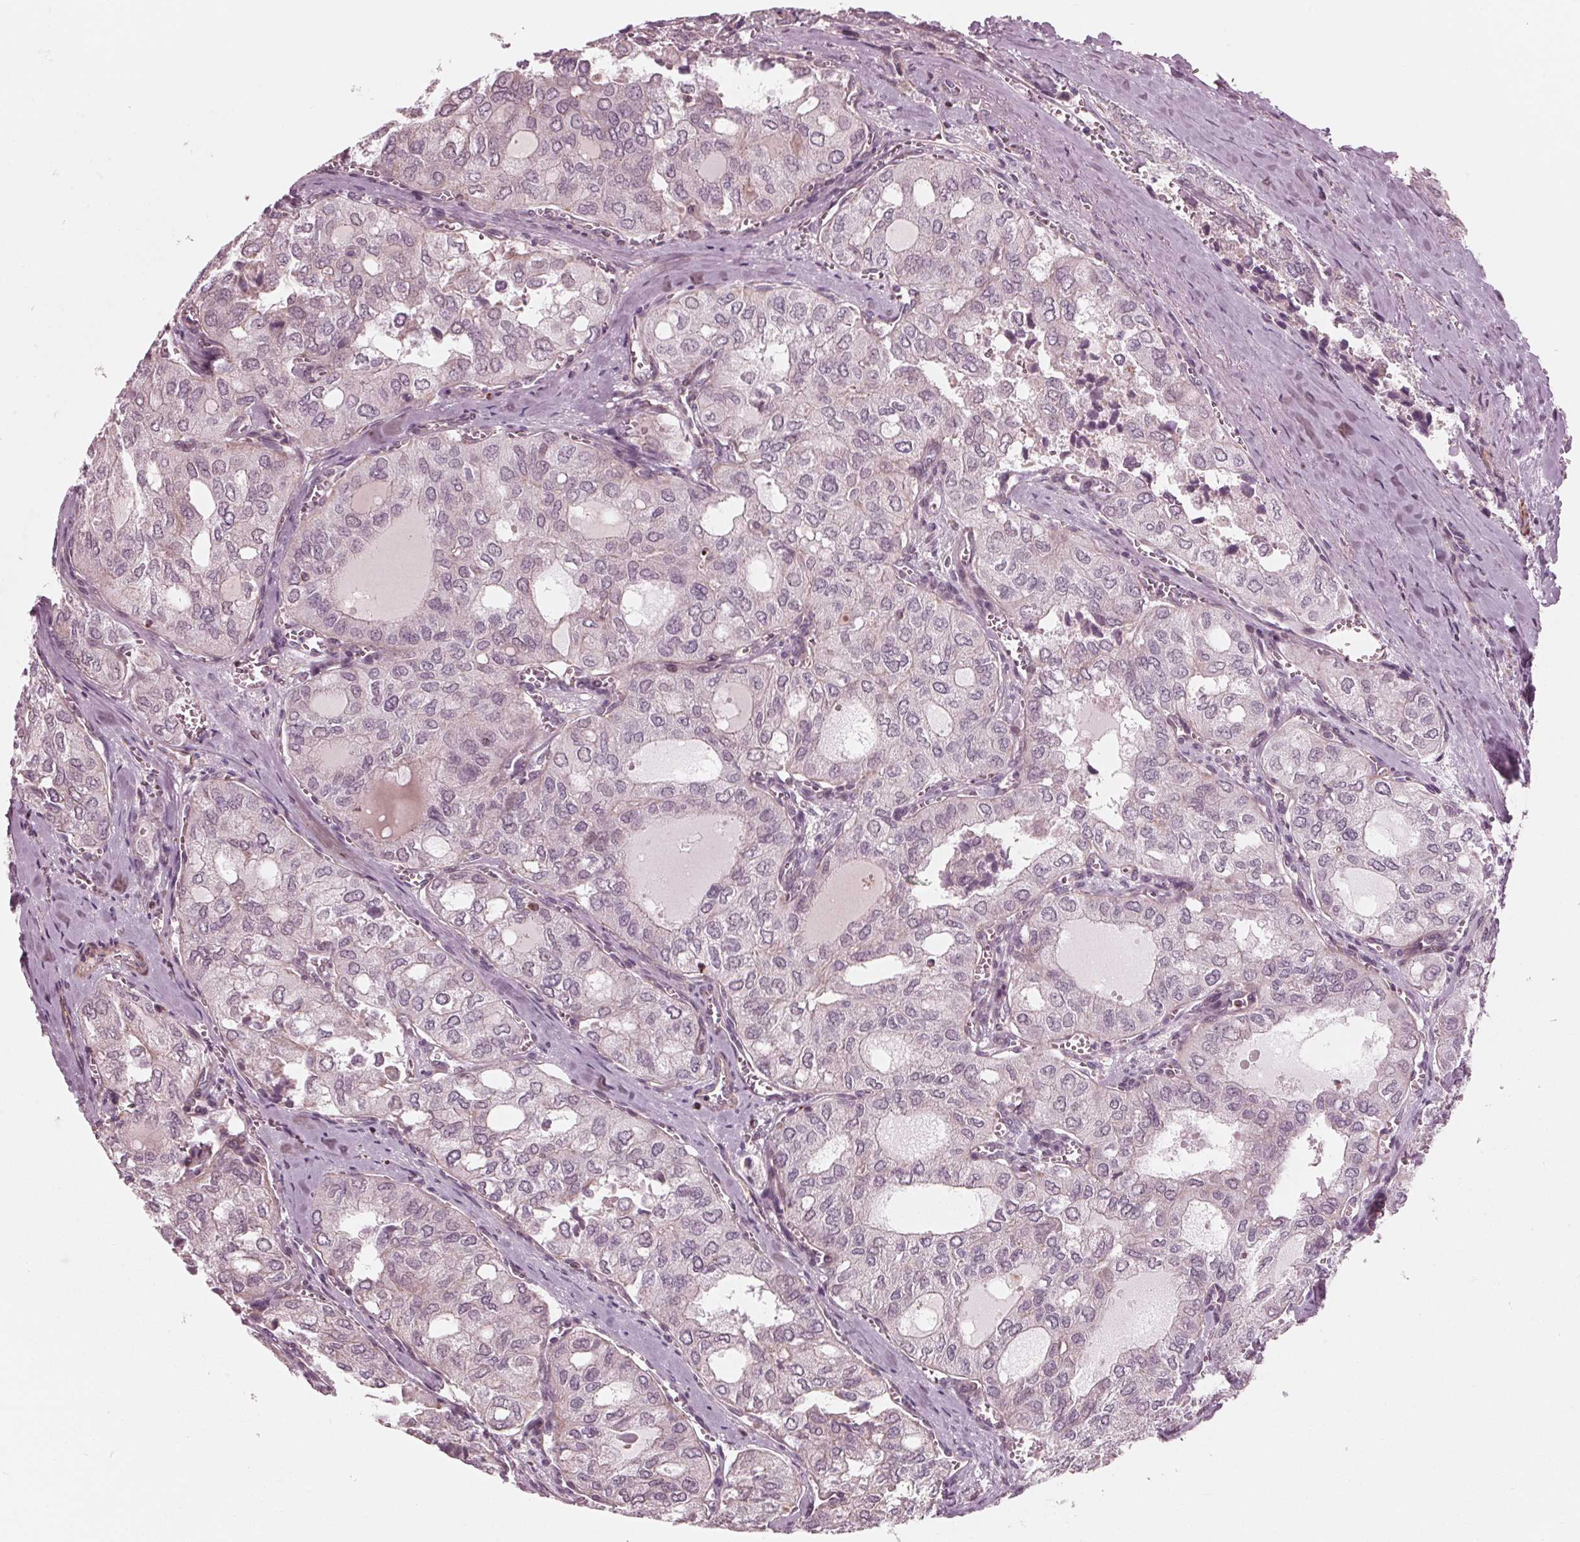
{"staining": {"intensity": "negative", "quantity": "none", "location": "none"}, "tissue": "thyroid cancer", "cell_type": "Tumor cells", "image_type": "cancer", "snomed": [{"axis": "morphology", "description": "Follicular adenoma carcinoma, NOS"}, {"axis": "topography", "description": "Thyroid gland"}], "caption": "Protein analysis of thyroid cancer shows no significant staining in tumor cells.", "gene": "DCAF4L2", "patient": {"sex": "male", "age": 75}}